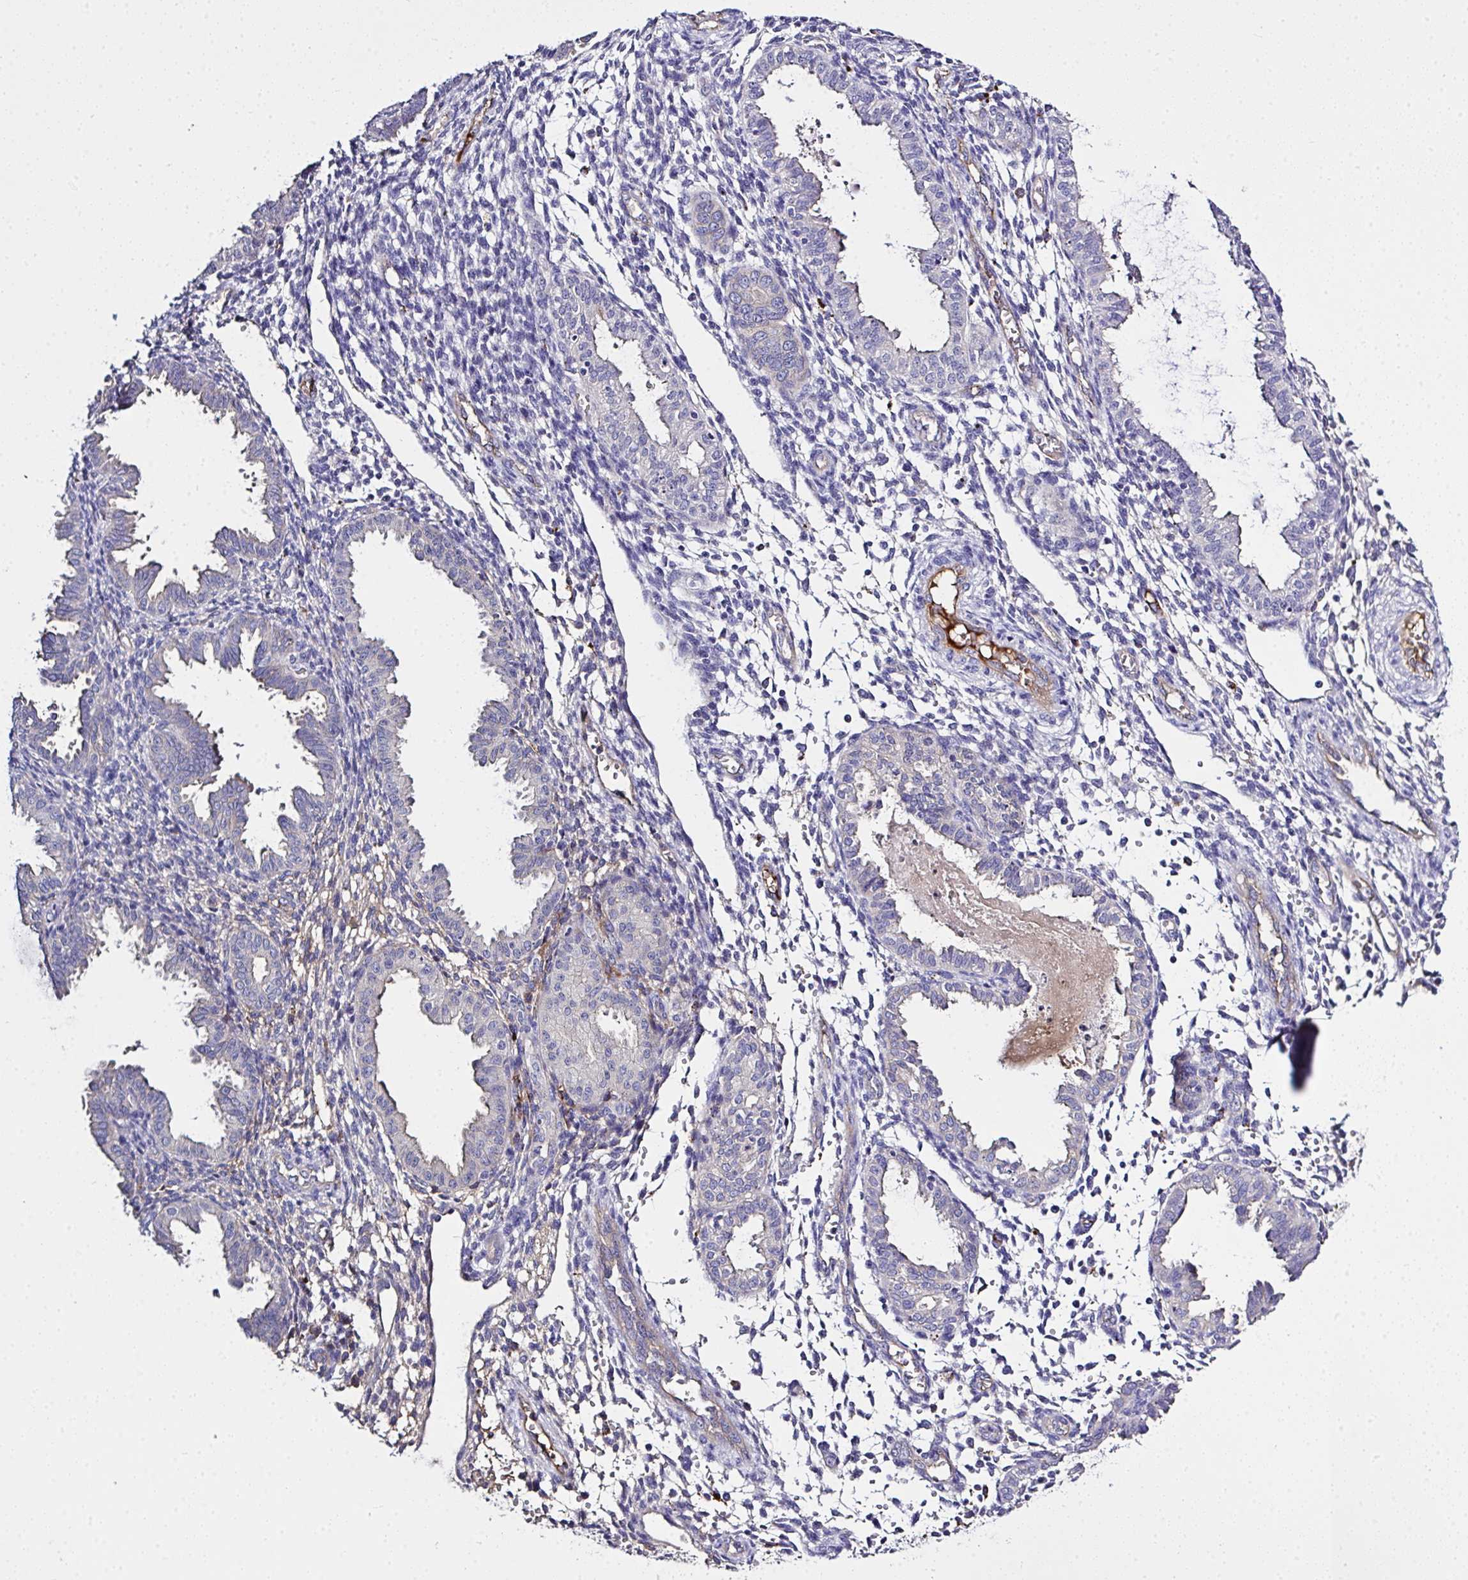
{"staining": {"intensity": "weak", "quantity": "<25%", "location": "cytoplasmic/membranous"}, "tissue": "endometrium", "cell_type": "Cells in endometrial stroma", "image_type": "normal", "snomed": [{"axis": "morphology", "description": "Normal tissue, NOS"}, {"axis": "topography", "description": "Endometrium"}], "caption": "A high-resolution photomicrograph shows immunohistochemistry (IHC) staining of unremarkable endometrium, which displays no significant positivity in cells in endometrial stroma.", "gene": "ZNF813", "patient": {"sex": "female", "age": 33}}